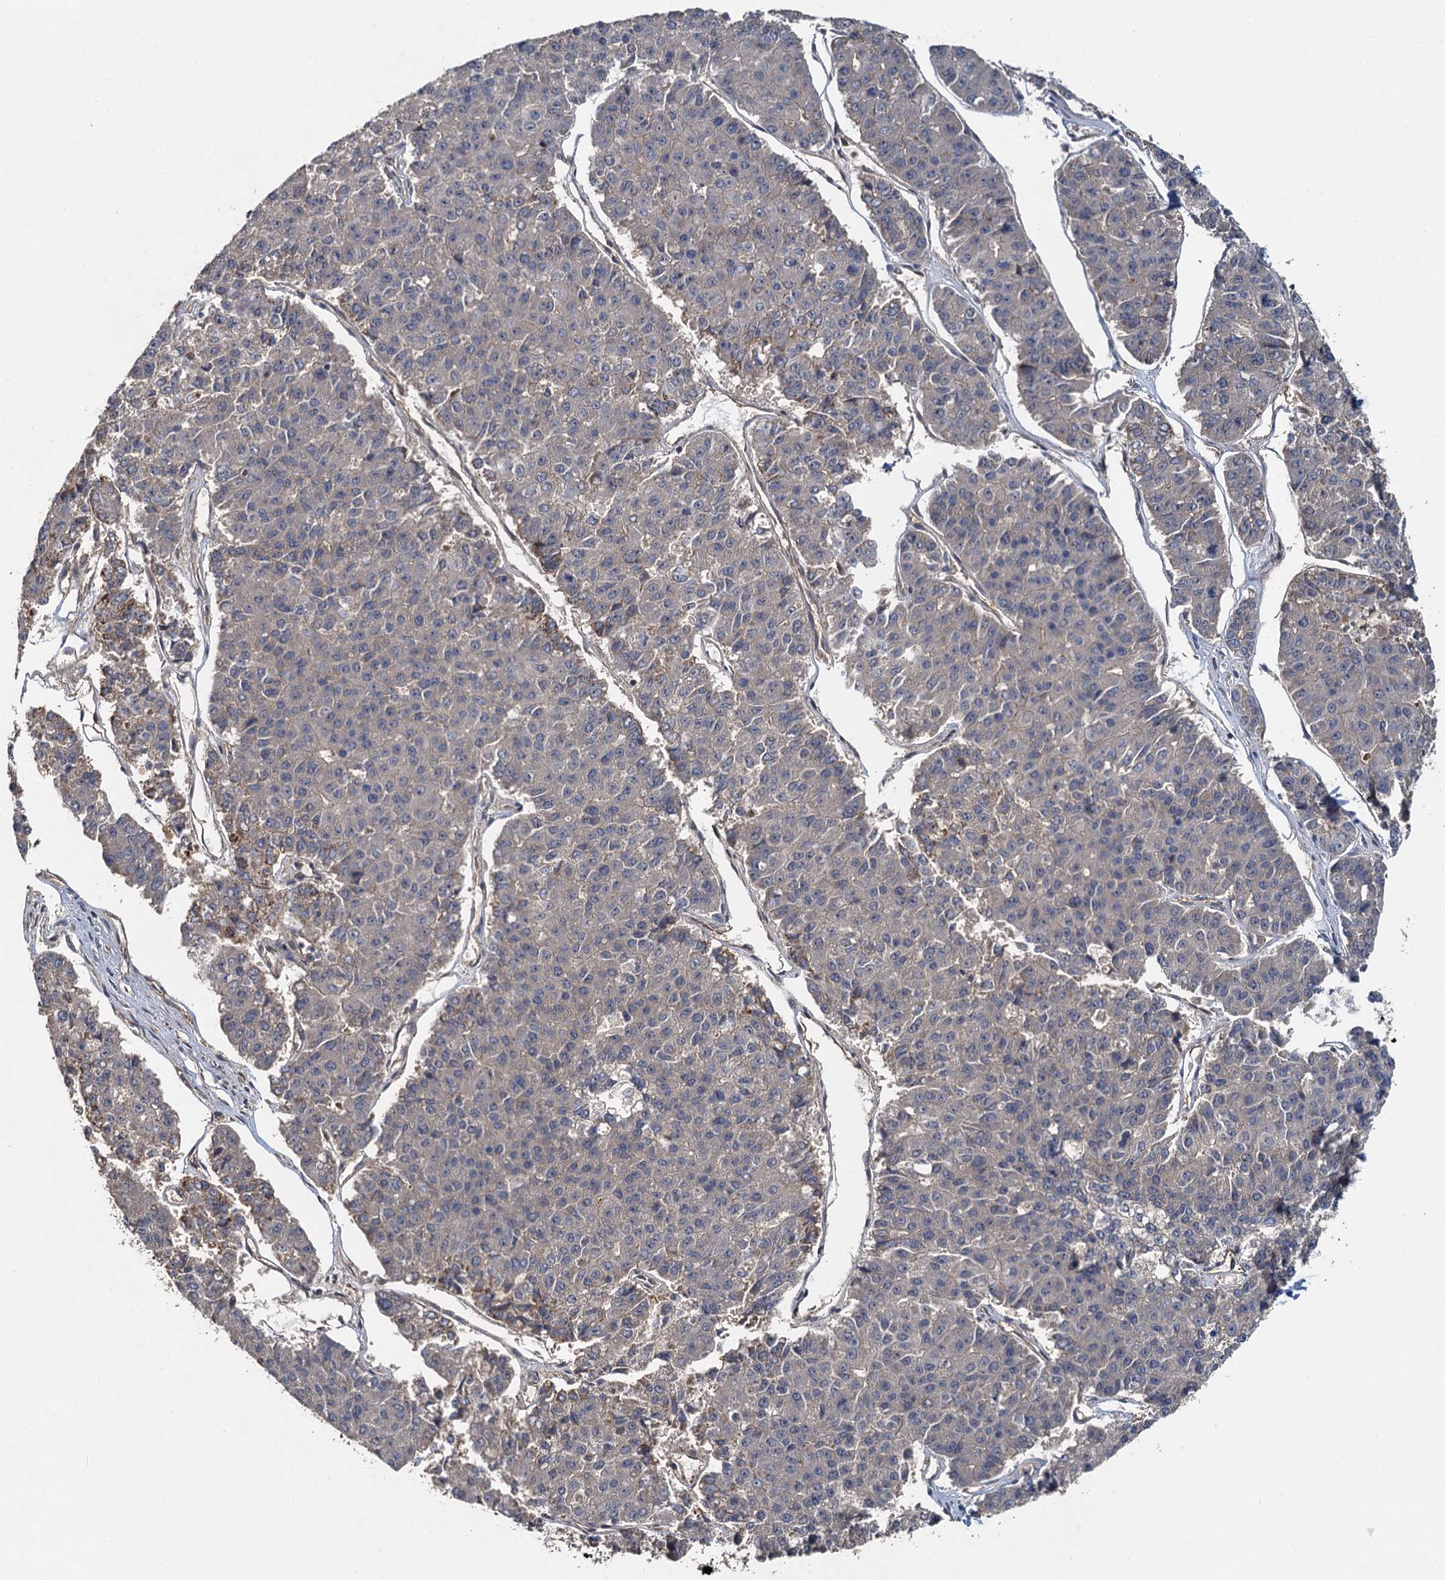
{"staining": {"intensity": "weak", "quantity": "<25%", "location": "cytoplasmic/membranous"}, "tissue": "pancreatic cancer", "cell_type": "Tumor cells", "image_type": "cancer", "snomed": [{"axis": "morphology", "description": "Adenocarcinoma, NOS"}, {"axis": "topography", "description": "Pancreas"}], "caption": "This is an immunohistochemistry (IHC) micrograph of human pancreatic cancer (adenocarcinoma). There is no staining in tumor cells.", "gene": "ZNF324", "patient": {"sex": "male", "age": 50}}